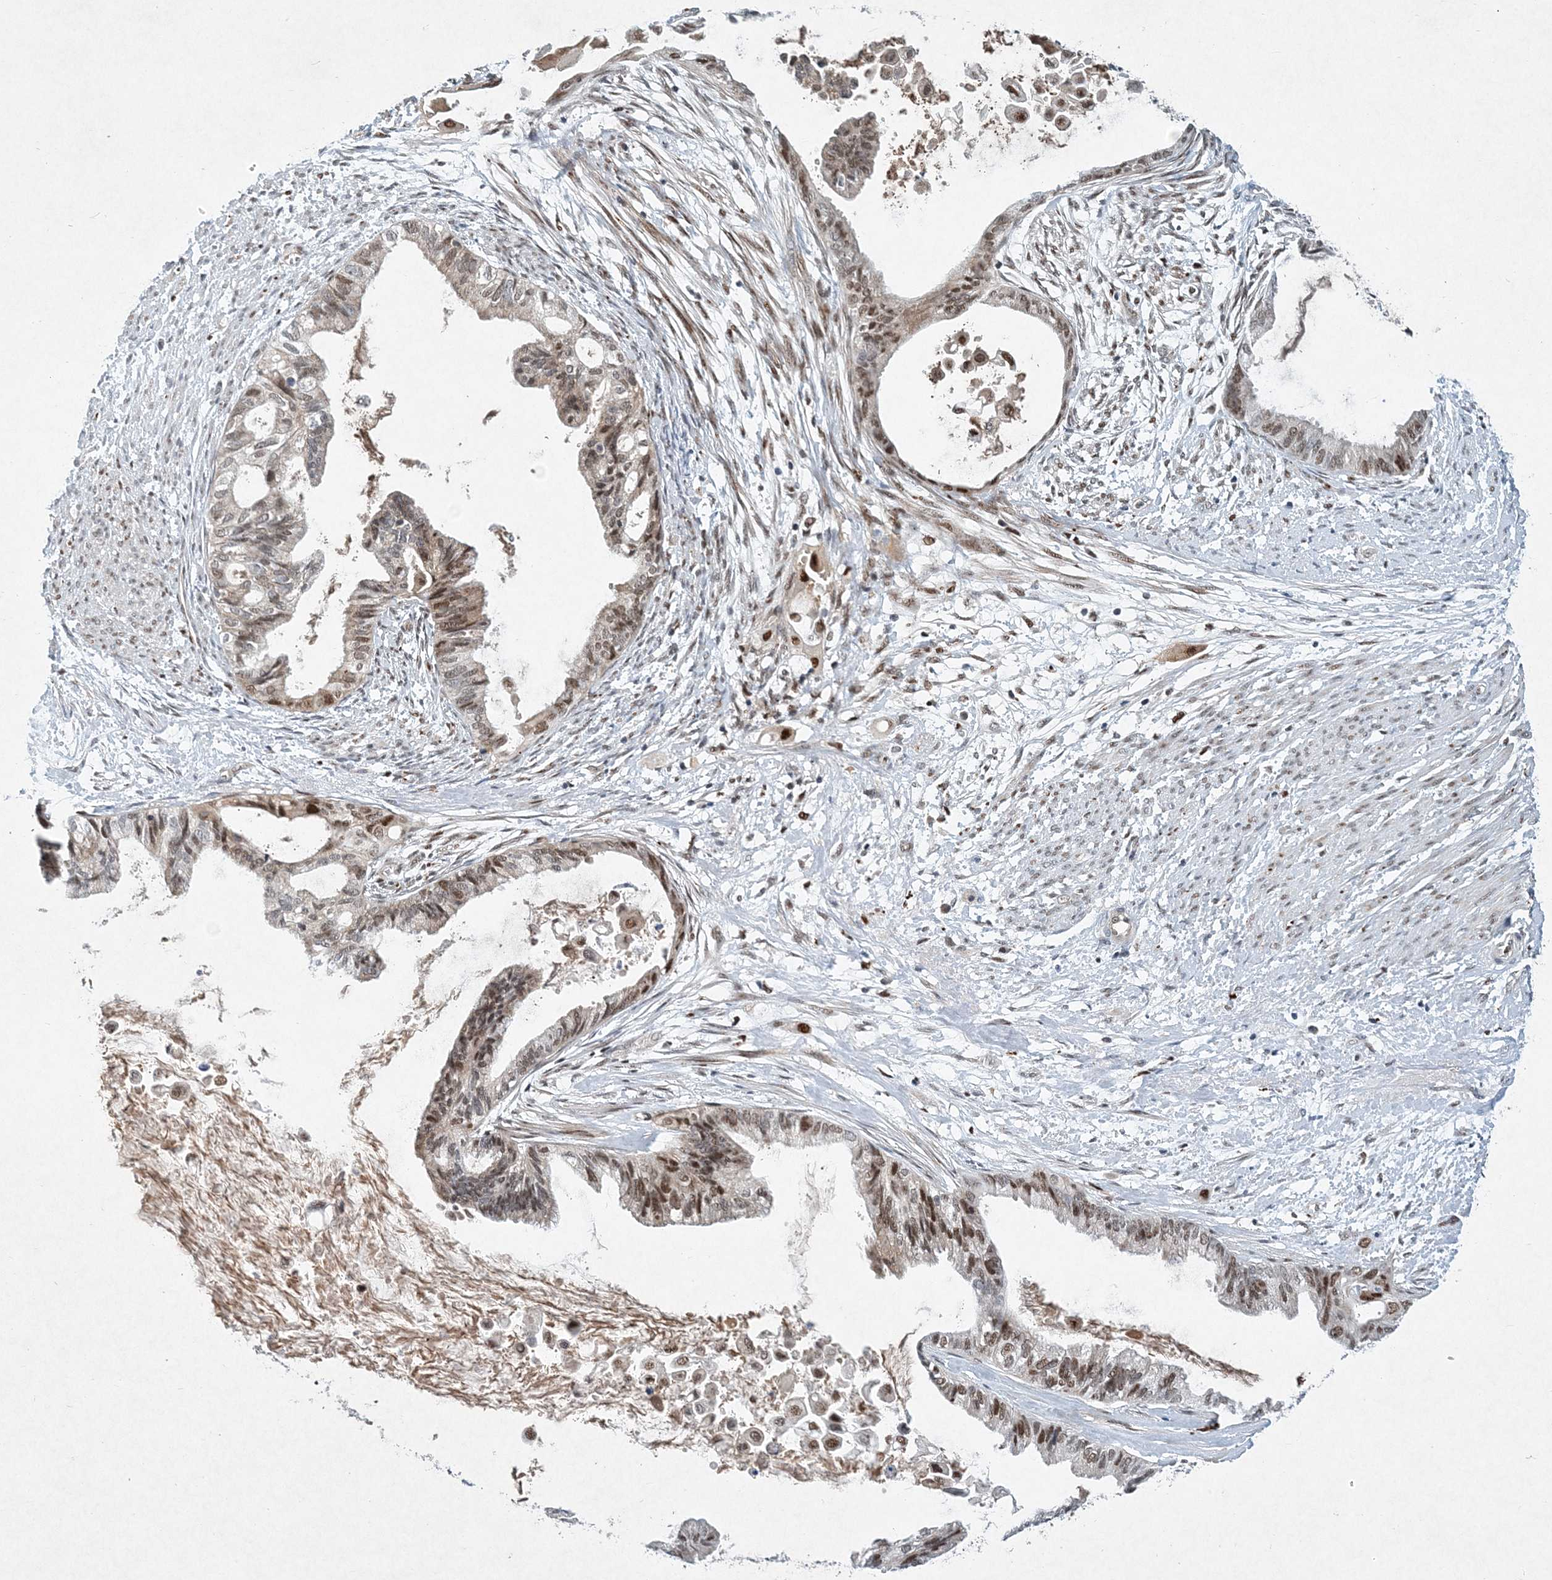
{"staining": {"intensity": "weak", "quantity": ">75%", "location": "nuclear"}, "tissue": "cervical cancer", "cell_type": "Tumor cells", "image_type": "cancer", "snomed": [{"axis": "morphology", "description": "Normal tissue, NOS"}, {"axis": "morphology", "description": "Adenocarcinoma, NOS"}, {"axis": "topography", "description": "Cervix"}, {"axis": "topography", "description": "Endometrium"}], "caption": "Immunohistochemical staining of cervical cancer (adenocarcinoma) exhibits low levels of weak nuclear protein positivity in about >75% of tumor cells.", "gene": "KPNA4", "patient": {"sex": "female", "age": 86}}